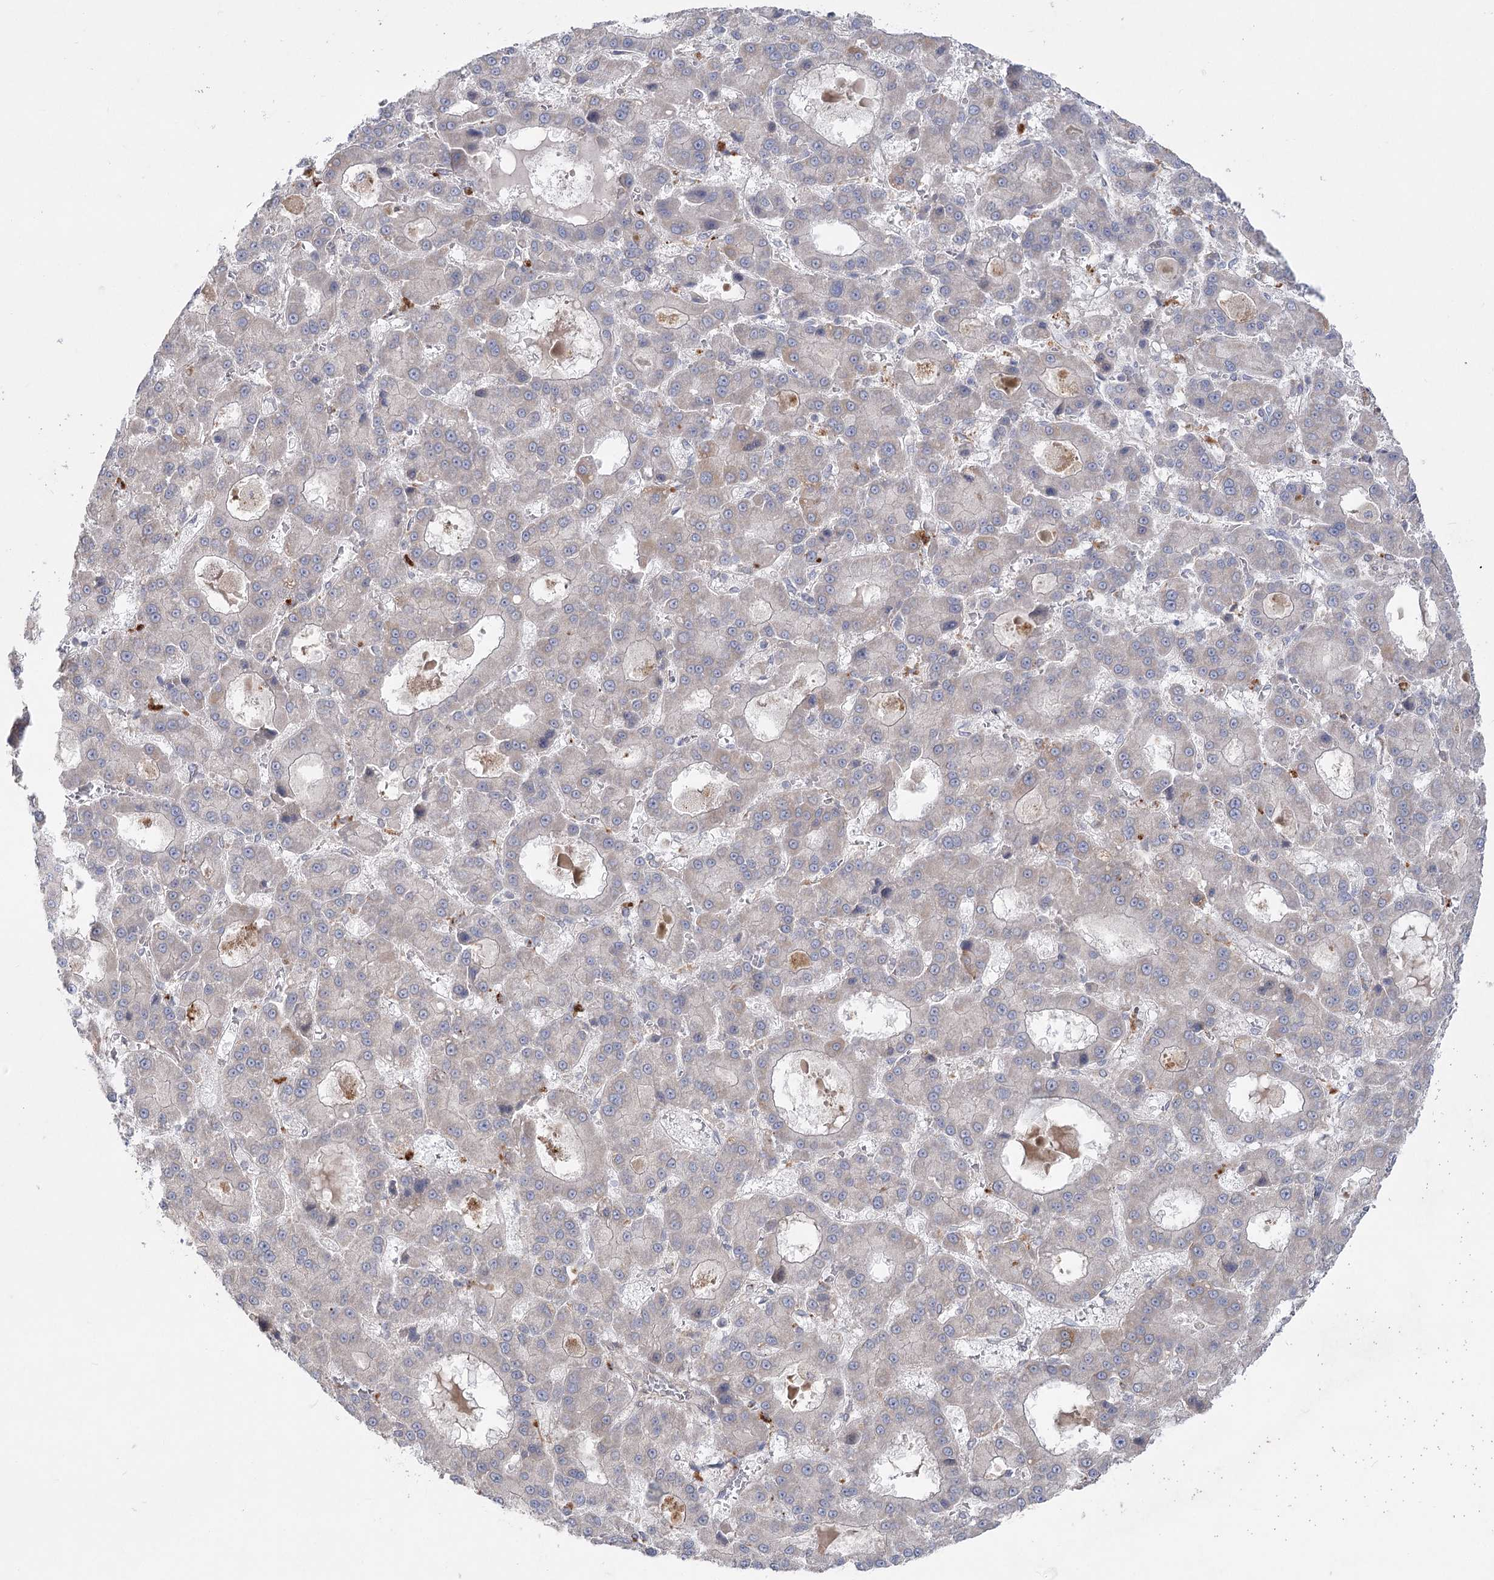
{"staining": {"intensity": "negative", "quantity": "none", "location": "none"}, "tissue": "liver cancer", "cell_type": "Tumor cells", "image_type": "cancer", "snomed": [{"axis": "morphology", "description": "Carcinoma, Hepatocellular, NOS"}, {"axis": "topography", "description": "Liver"}], "caption": "The histopathology image displays no significant positivity in tumor cells of liver cancer.", "gene": "SCN11A", "patient": {"sex": "male", "age": 70}}